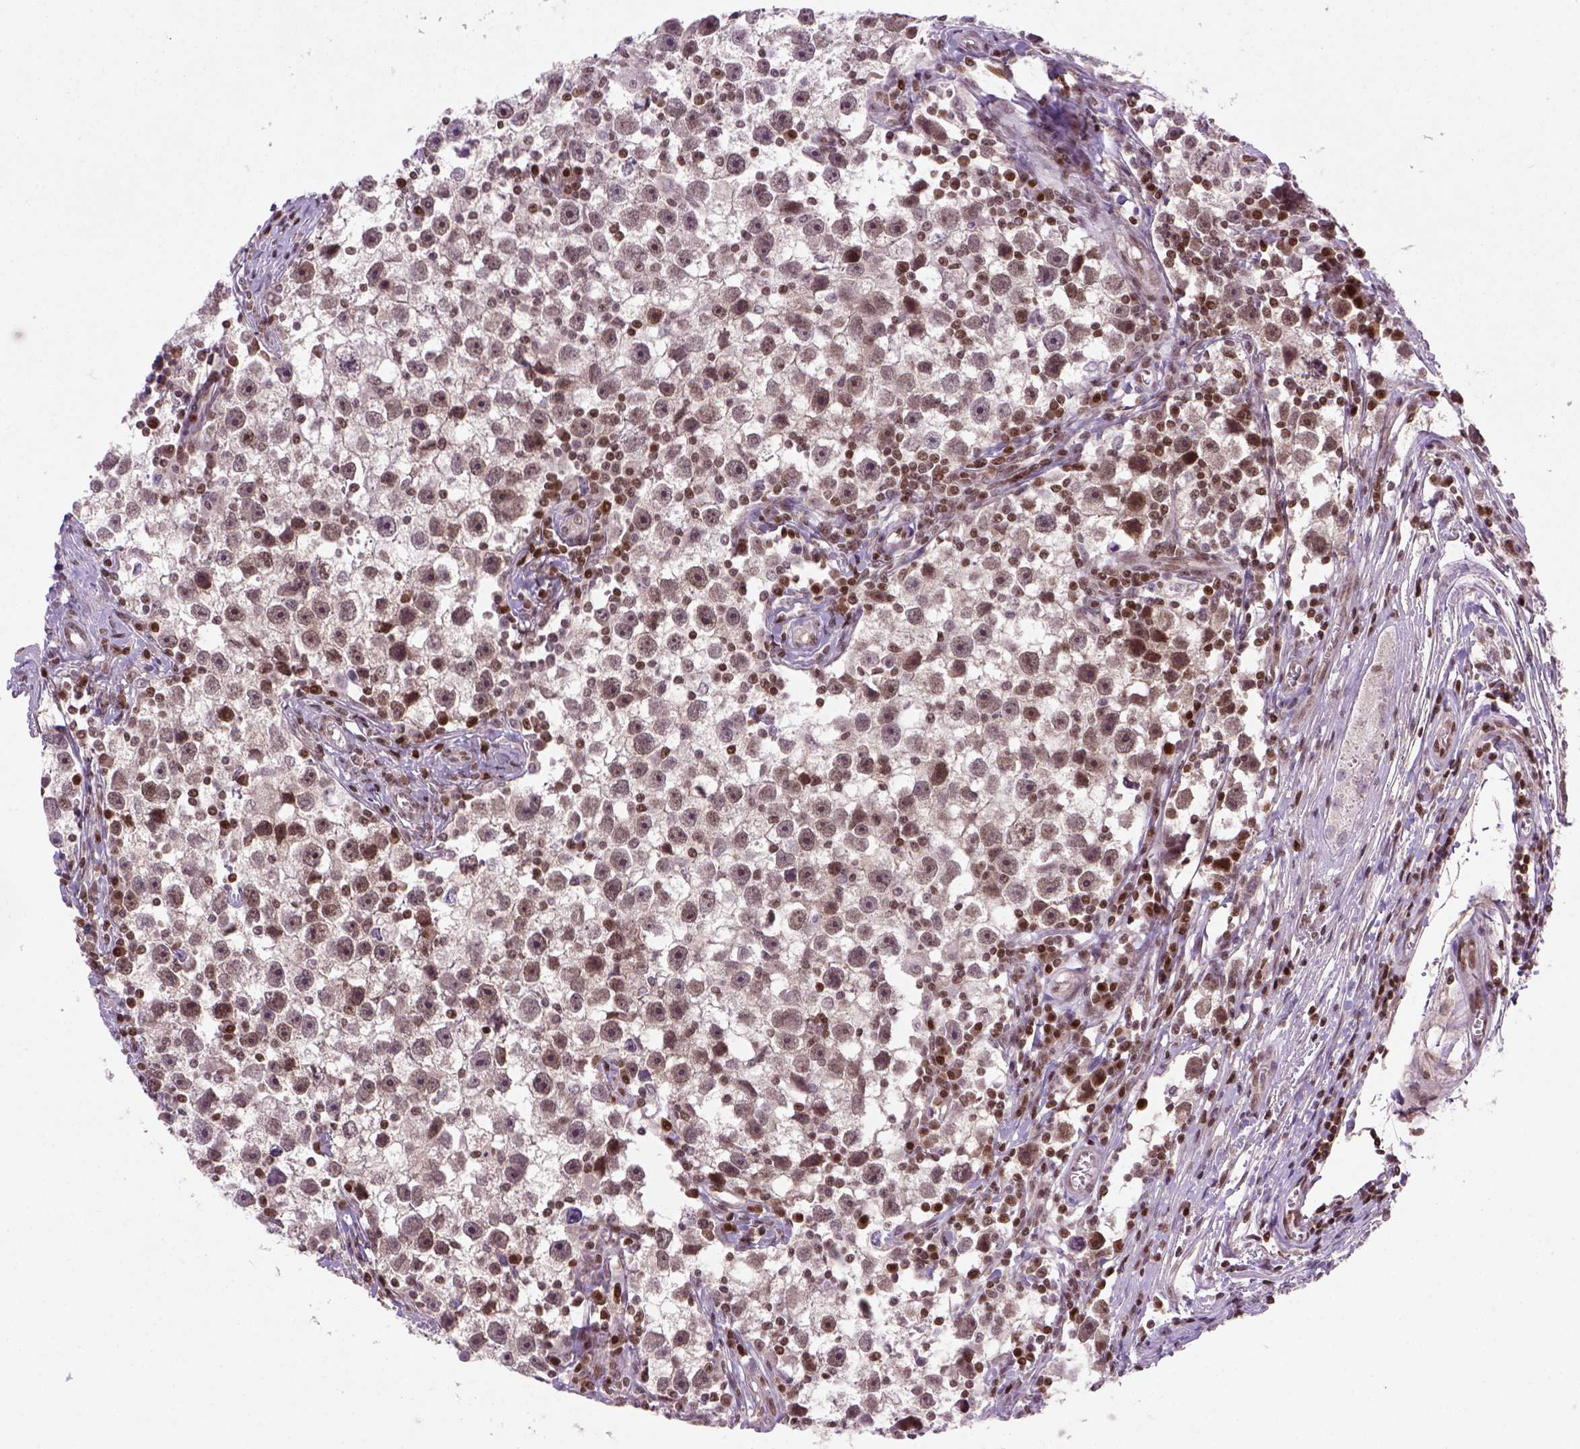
{"staining": {"intensity": "moderate", "quantity": ">75%", "location": "nuclear"}, "tissue": "testis cancer", "cell_type": "Tumor cells", "image_type": "cancer", "snomed": [{"axis": "morphology", "description": "Seminoma, NOS"}, {"axis": "topography", "description": "Testis"}], "caption": "Testis cancer (seminoma) stained with immunohistochemistry (IHC) reveals moderate nuclear positivity in about >75% of tumor cells. (Stains: DAB in brown, nuclei in blue, Microscopy: brightfield microscopy at high magnification).", "gene": "MGMT", "patient": {"sex": "male", "age": 30}}